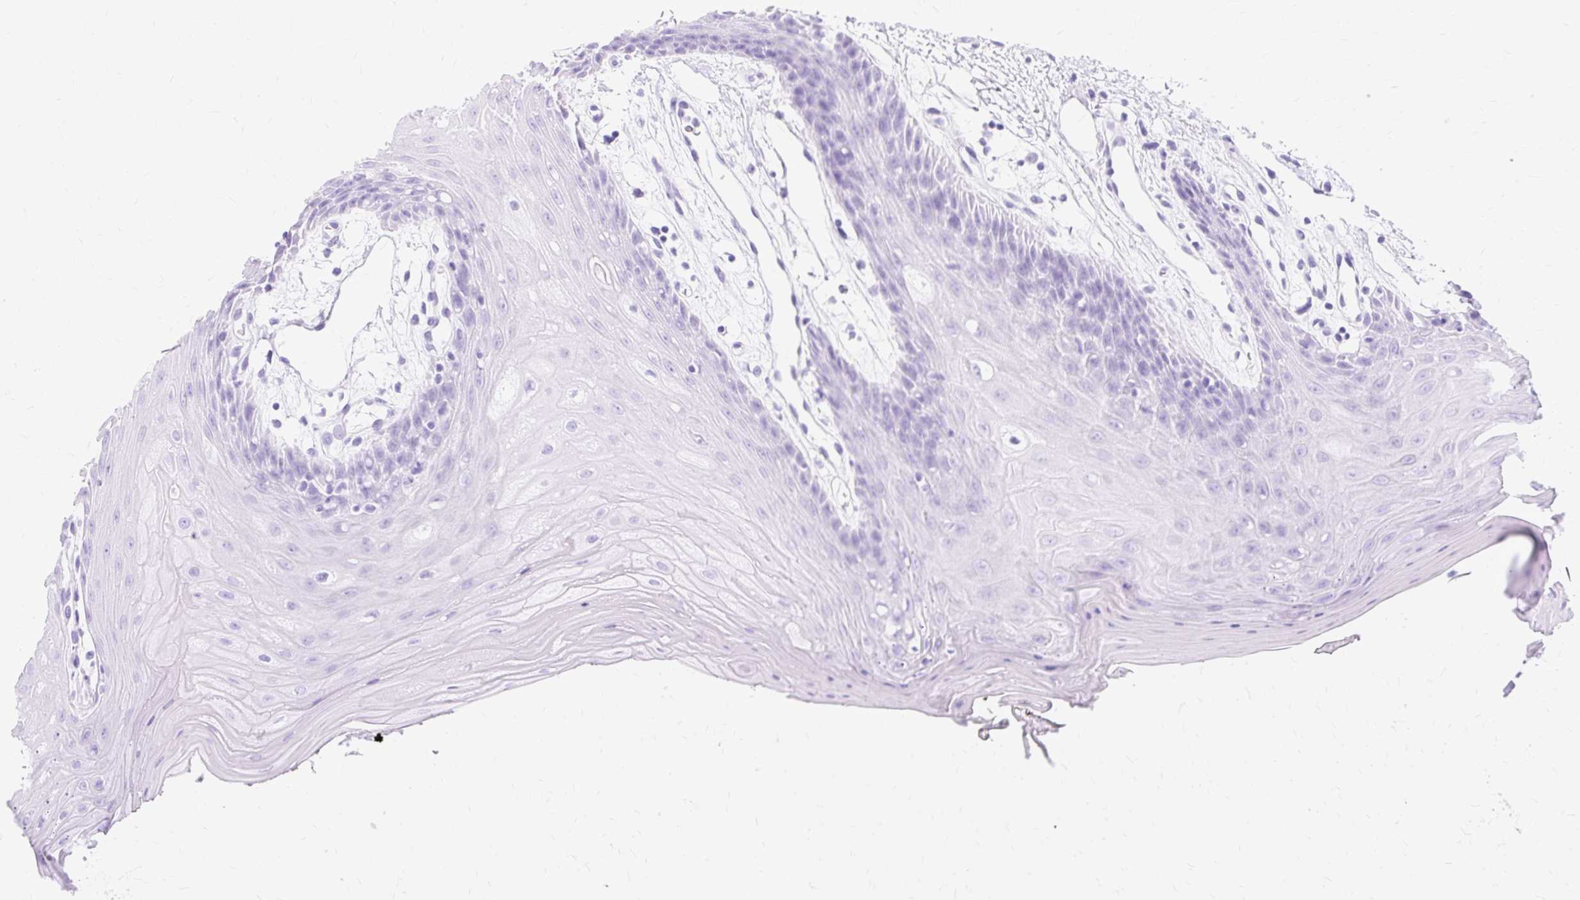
{"staining": {"intensity": "negative", "quantity": "none", "location": "none"}, "tissue": "oral mucosa", "cell_type": "Squamous epithelial cells", "image_type": "normal", "snomed": [{"axis": "morphology", "description": "Normal tissue, NOS"}, {"axis": "topography", "description": "Oral tissue"}, {"axis": "topography", "description": "Tounge, NOS"}], "caption": "Photomicrograph shows no protein expression in squamous epithelial cells of normal oral mucosa. (DAB immunohistochemistry, high magnification).", "gene": "MBP", "patient": {"sex": "female", "age": 59}}